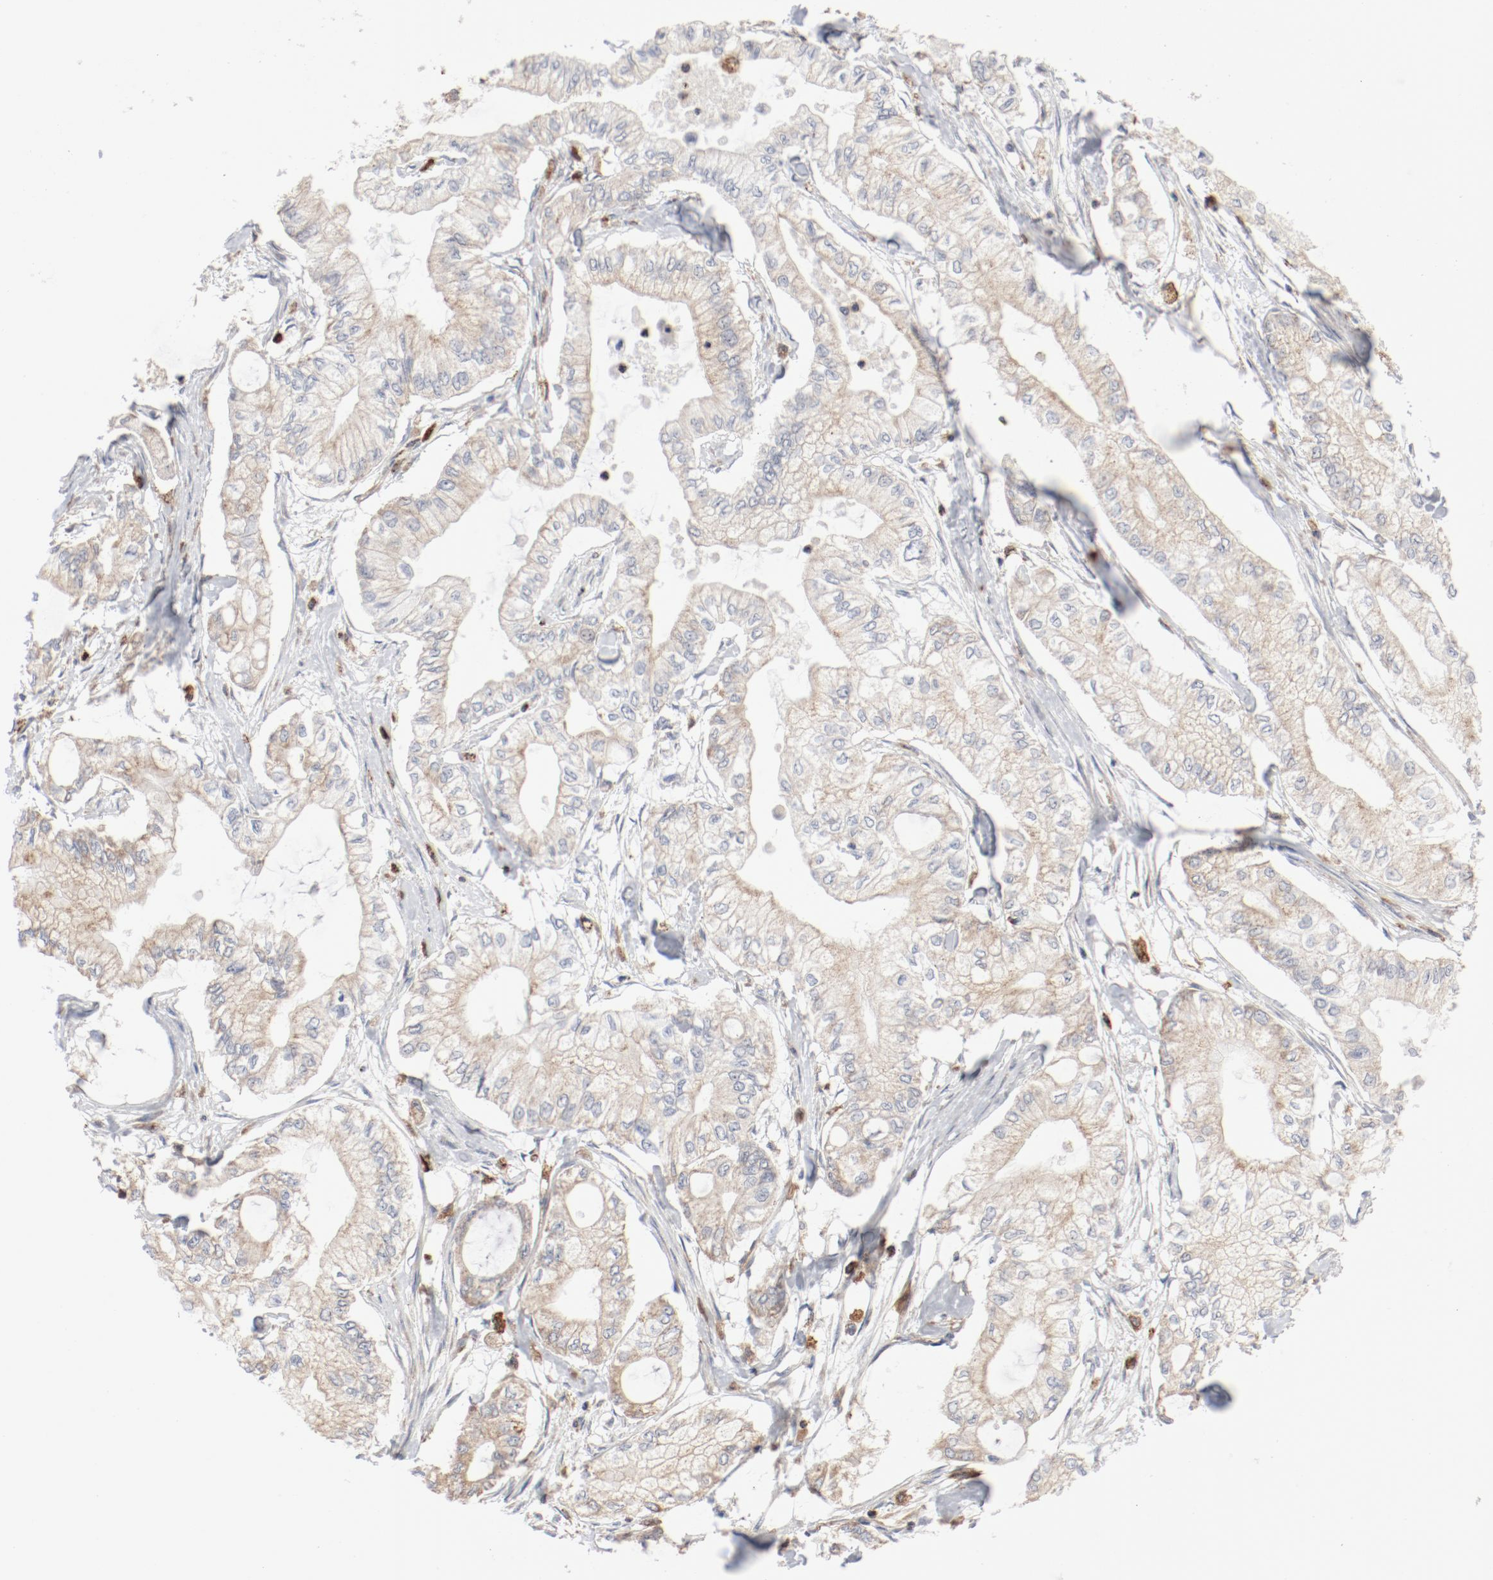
{"staining": {"intensity": "weak", "quantity": "<25%", "location": "cytoplasmic/membranous"}, "tissue": "pancreatic cancer", "cell_type": "Tumor cells", "image_type": "cancer", "snomed": [{"axis": "morphology", "description": "Adenocarcinoma, NOS"}, {"axis": "topography", "description": "Pancreas"}], "caption": "This is a photomicrograph of immunohistochemistry staining of pancreatic cancer, which shows no expression in tumor cells. Brightfield microscopy of immunohistochemistry stained with DAB (brown) and hematoxylin (blue), captured at high magnification.", "gene": "SETD3", "patient": {"sex": "male", "age": 79}}